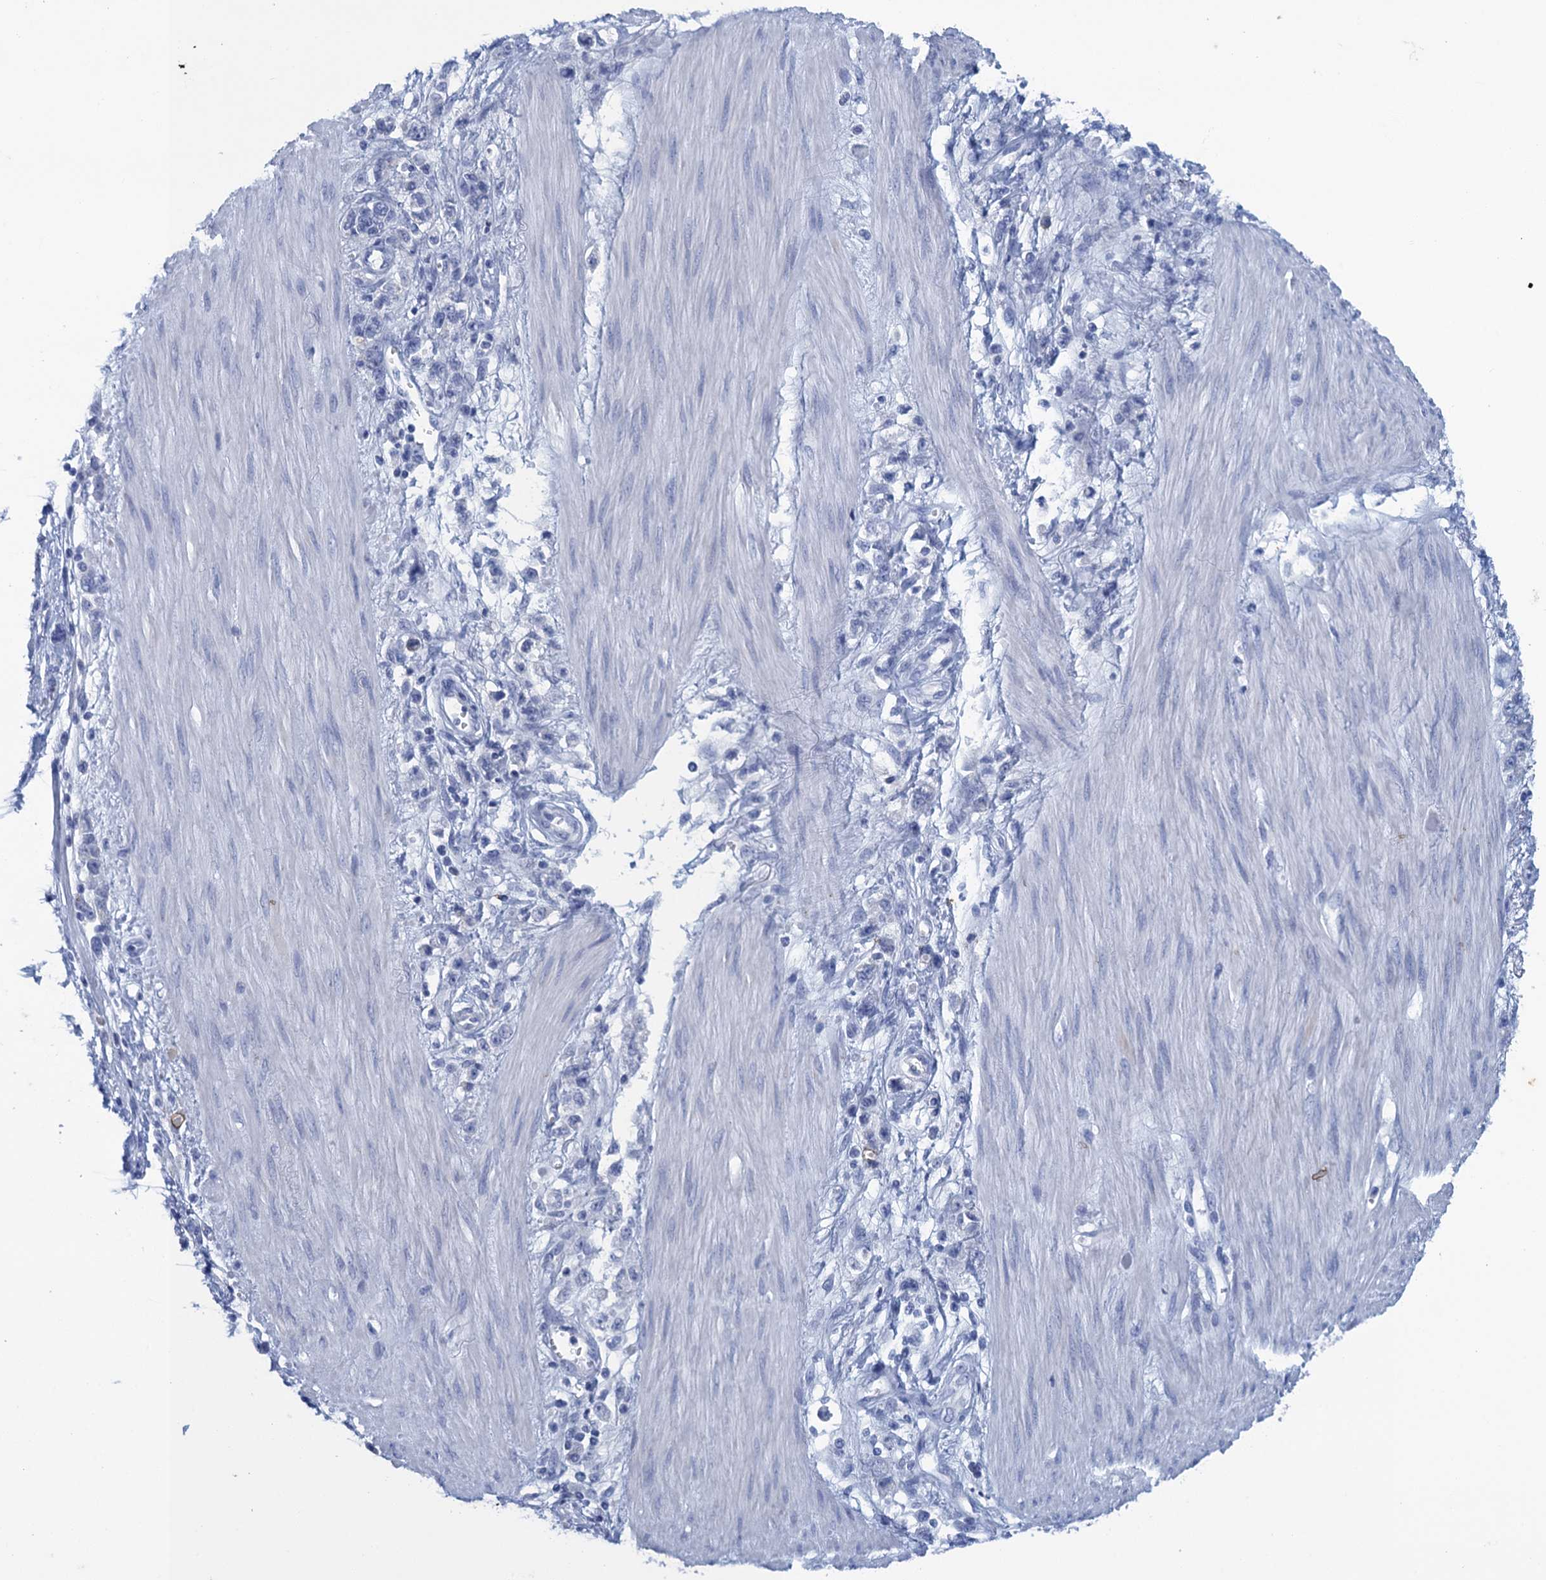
{"staining": {"intensity": "negative", "quantity": "none", "location": "none"}, "tissue": "stomach cancer", "cell_type": "Tumor cells", "image_type": "cancer", "snomed": [{"axis": "morphology", "description": "Adenocarcinoma, NOS"}, {"axis": "topography", "description": "Stomach"}], "caption": "IHC of adenocarcinoma (stomach) reveals no positivity in tumor cells.", "gene": "SCEL", "patient": {"sex": "female", "age": 76}}